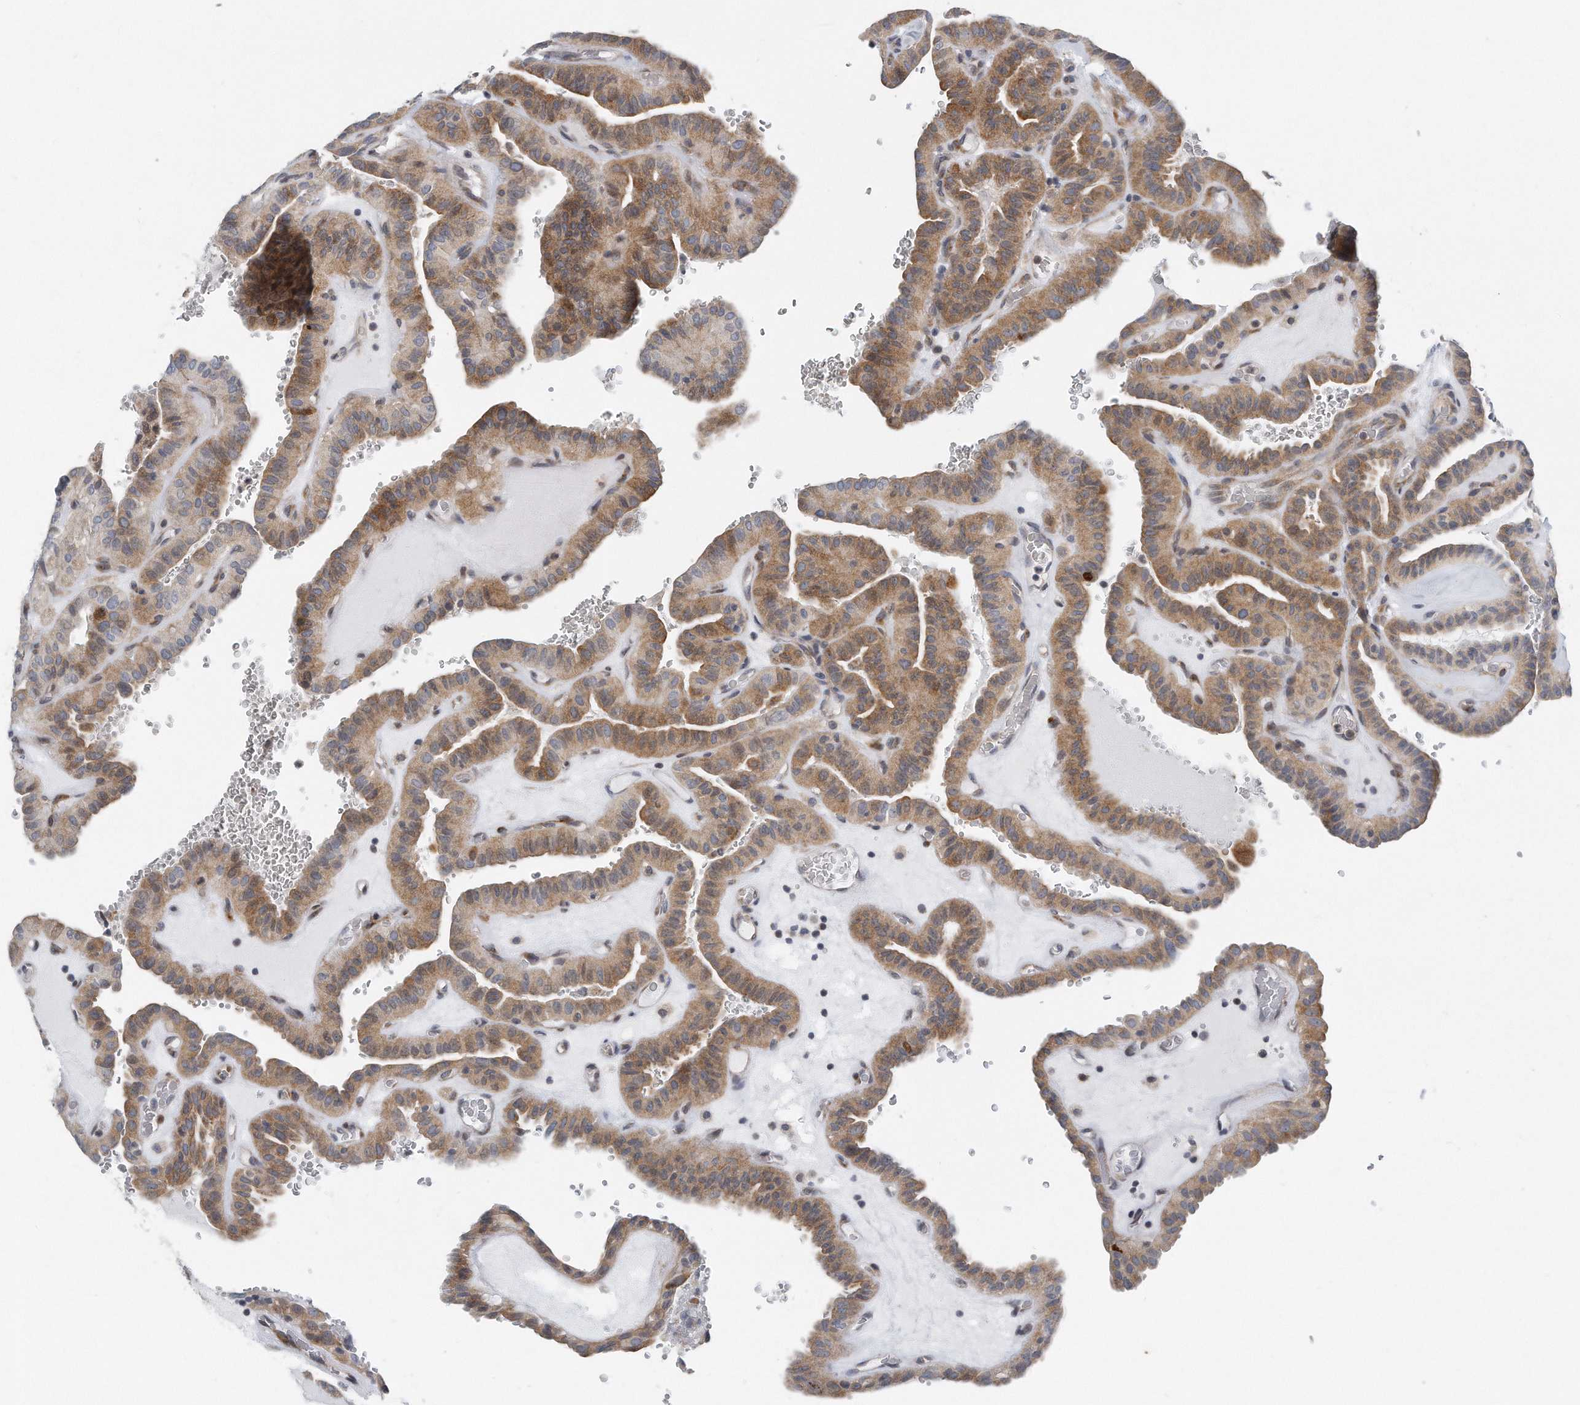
{"staining": {"intensity": "moderate", "quantity": ">75%", "location": "cytoplasmic/membranous"}, "tissue": "thyroid cancer", "cell_type": "Tumor cells", "image_type": "cancer", "snomed": [{"axis": "morphology", "description": "Papillary adenocarcinoma, NOS"}, {"axis": "topography", "description": "Thyroid gland"}], "caption": "The micrograph shows staining of papillary adenocarcinoma (thyroid), revealing moderate cytoplasmic/membranous protein expression (brown color) within tumor cells.", "gene": "VLDLR", "patient": {"sex": "male", "age": 77}}